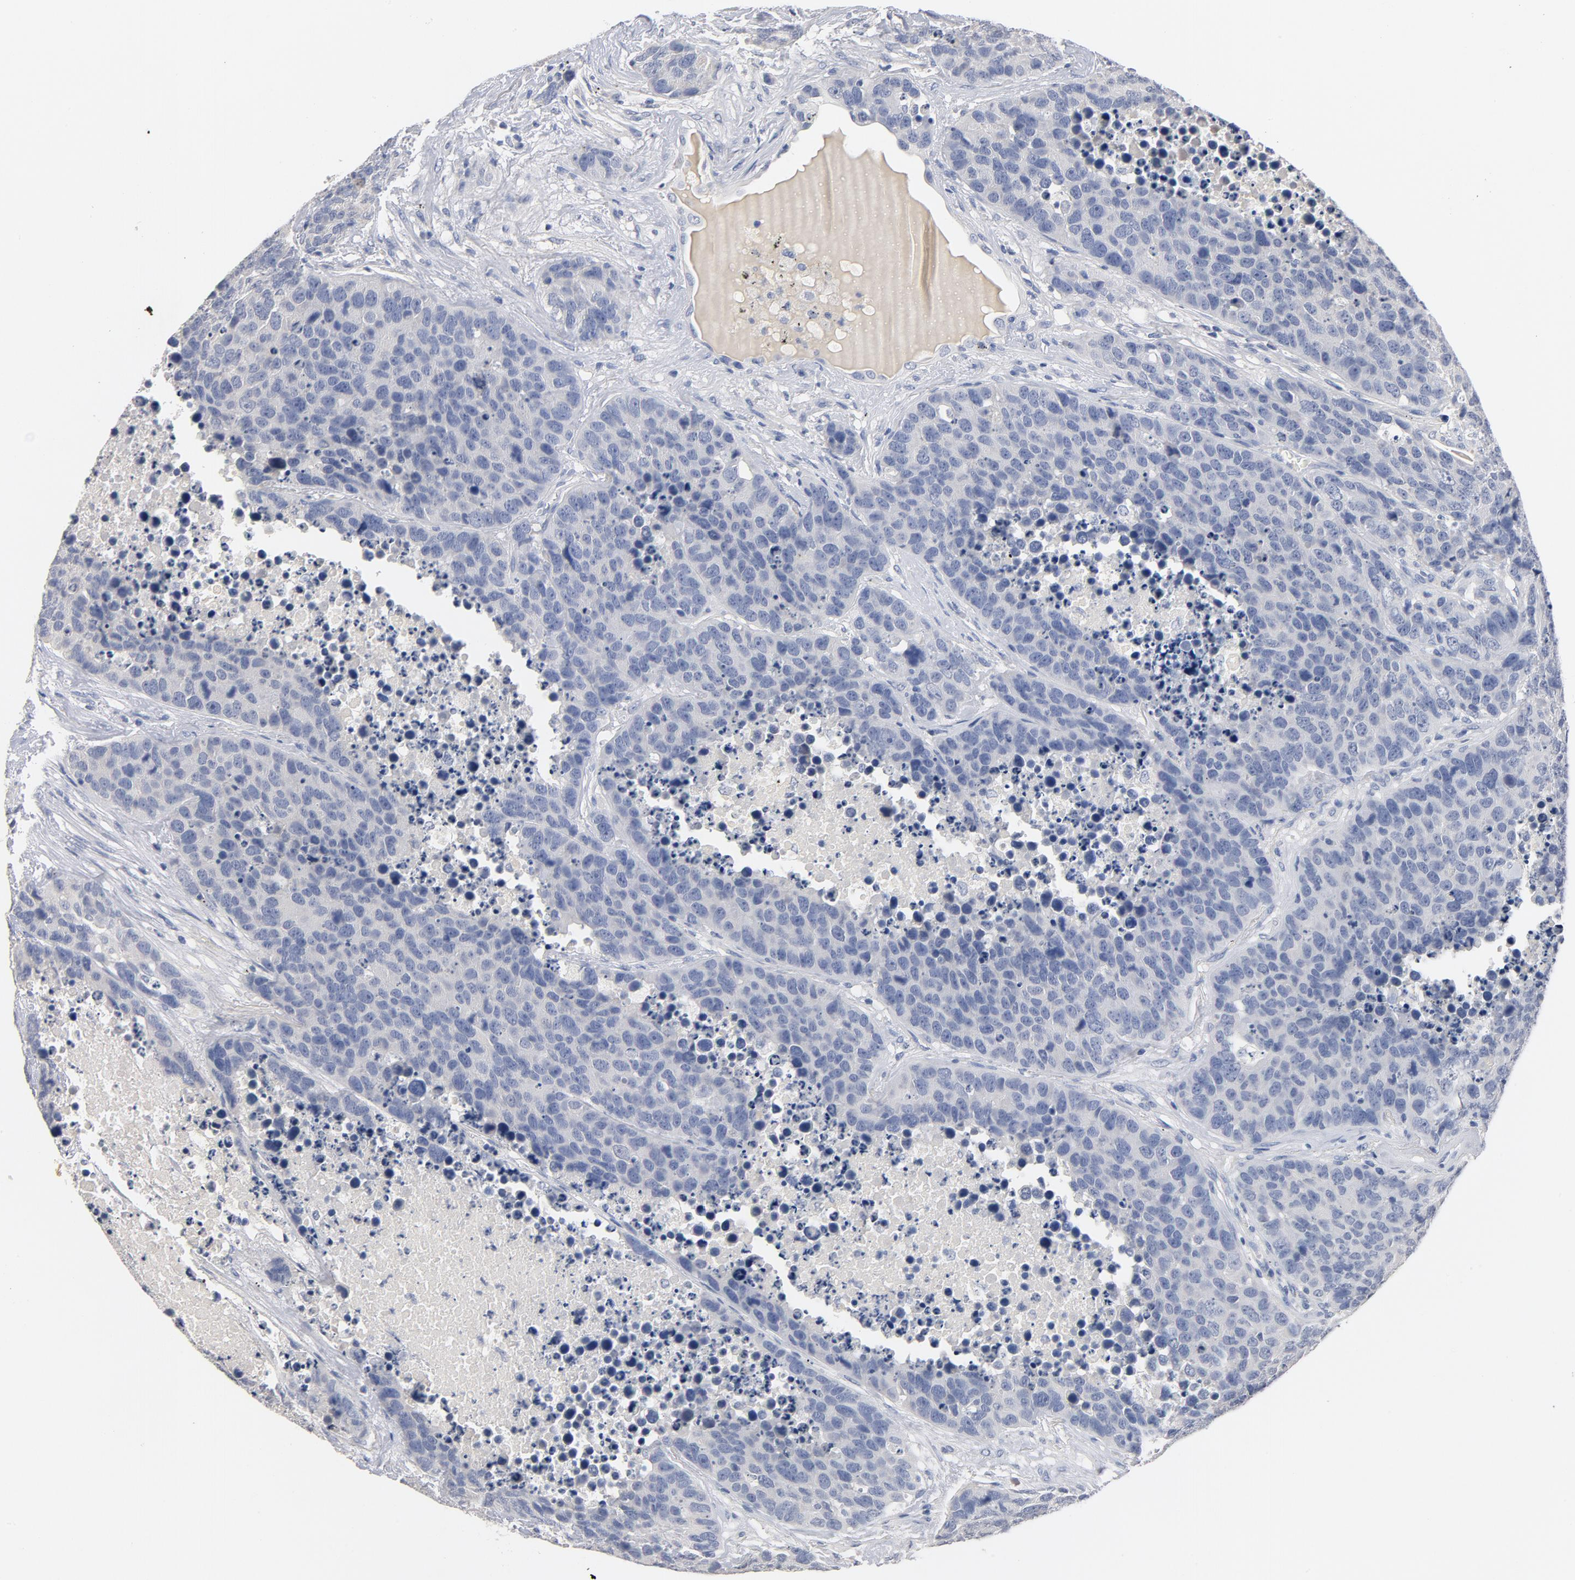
{"staining": {"intensity": "negative", "quantity": "none", "location": "none"}, "tissue": "carcinoid", "cell_type": "Tumor cells", "image_type": "cancer", "snomed": [{"axis": "morphology", "description": "Carcinoid, malignant, NOS"}, {"axis": "topography", "description": "Lung"}], "caption": "Immunohistochemistry (IHC) image of carcinoid stained for a protein (brown), which displays no expression in tumor cells.", "gene": "ZCCHC13", "patient": {"sex": "male", "age": 60}}